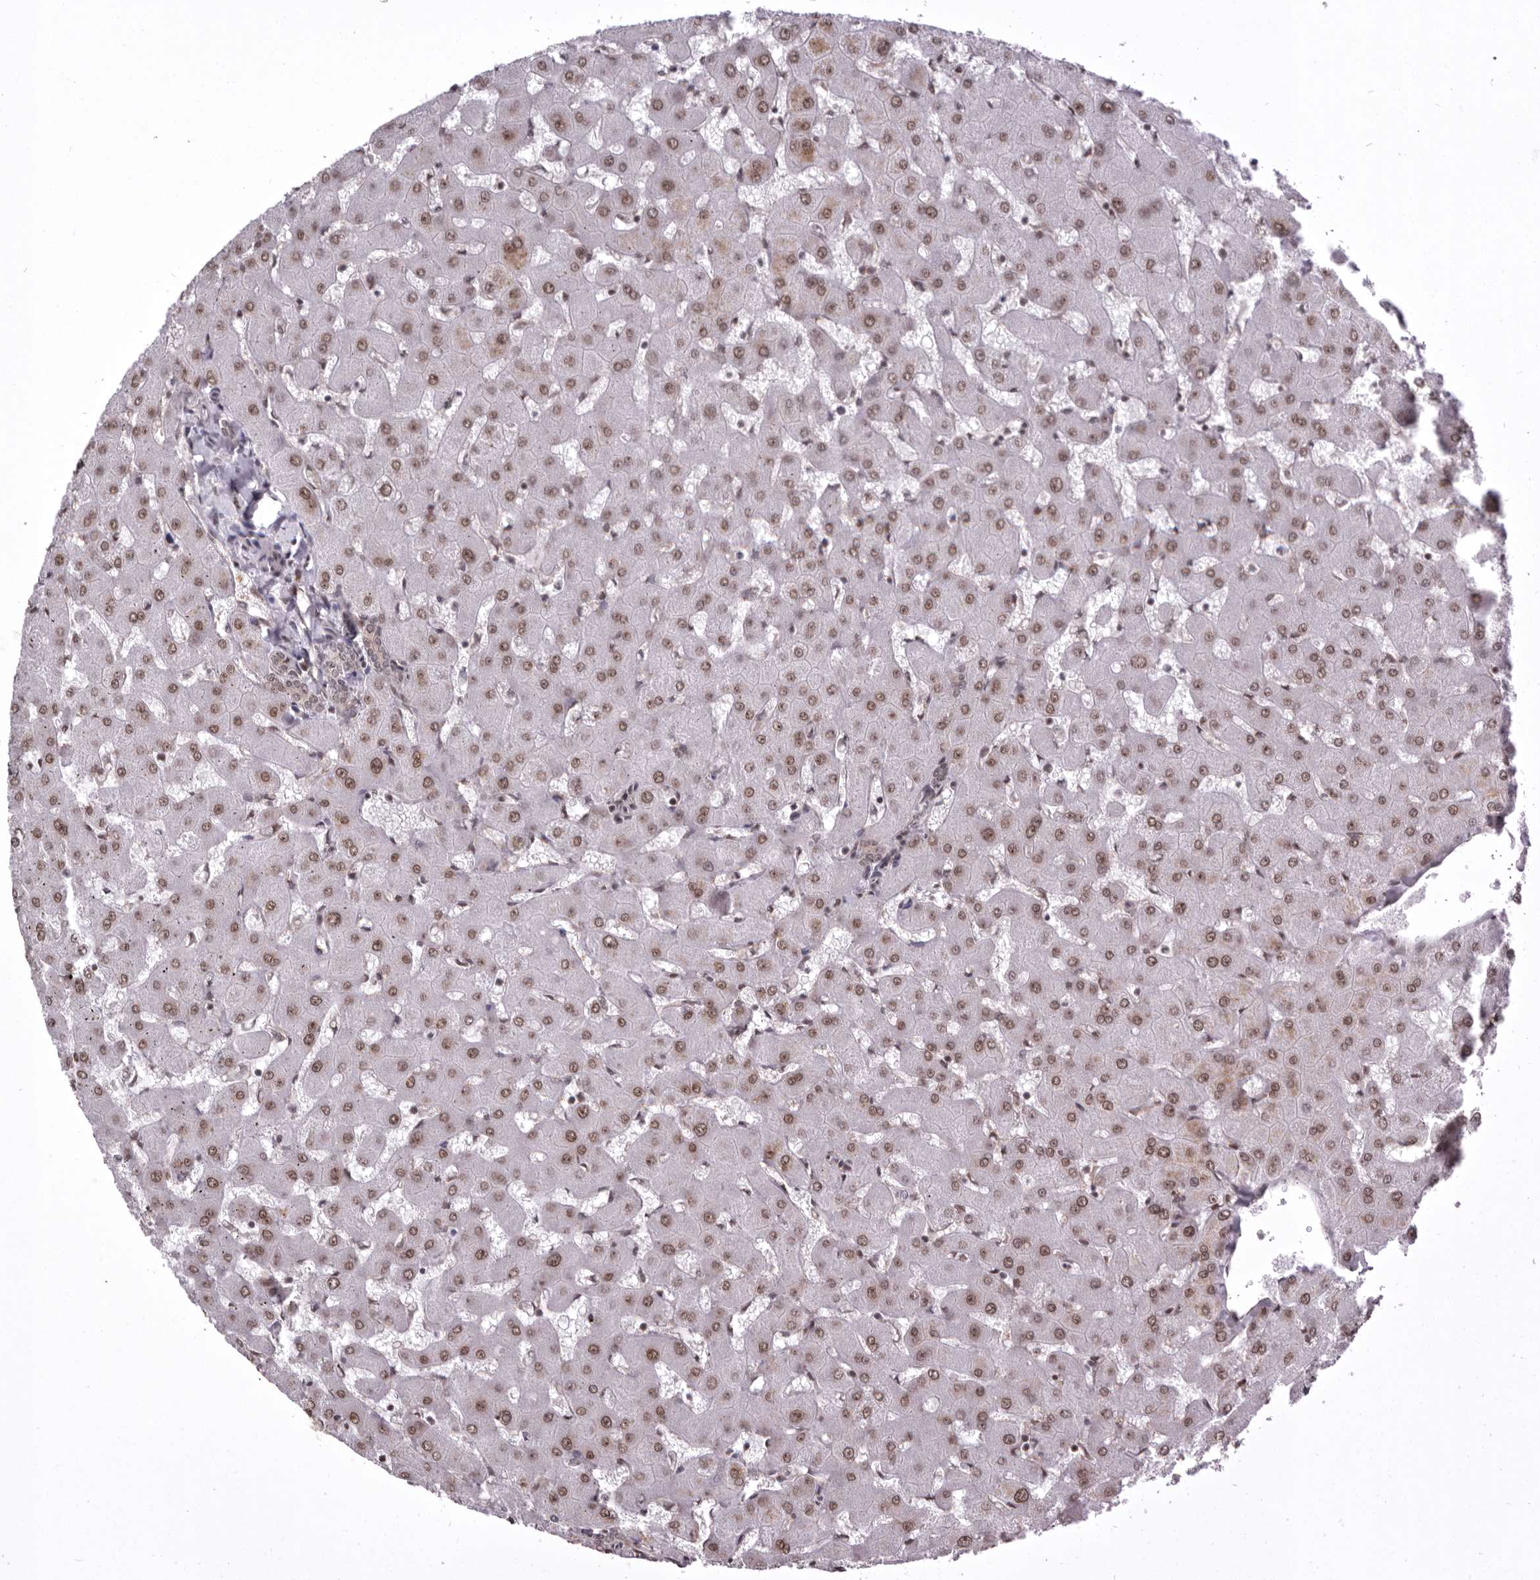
{"staining": {"intensity": "moderate", "quantity": ">75%", "location": "nuclear"}, "tissue": "liver", "cell_type": "Cholangiocytes", "image_type": "normal", "snomed": [{"axis": "morphology", "description": "Normal tissue, NOS"}, {"axis": "topography", "description": "Liver"}], "caption": "Liver stained for a protein (brown) shows moderate nuclear positive staining in about >75% of cholangiocytes.", "gene": "CHTOP", "patient": {"sex": "female", "age": 63}}